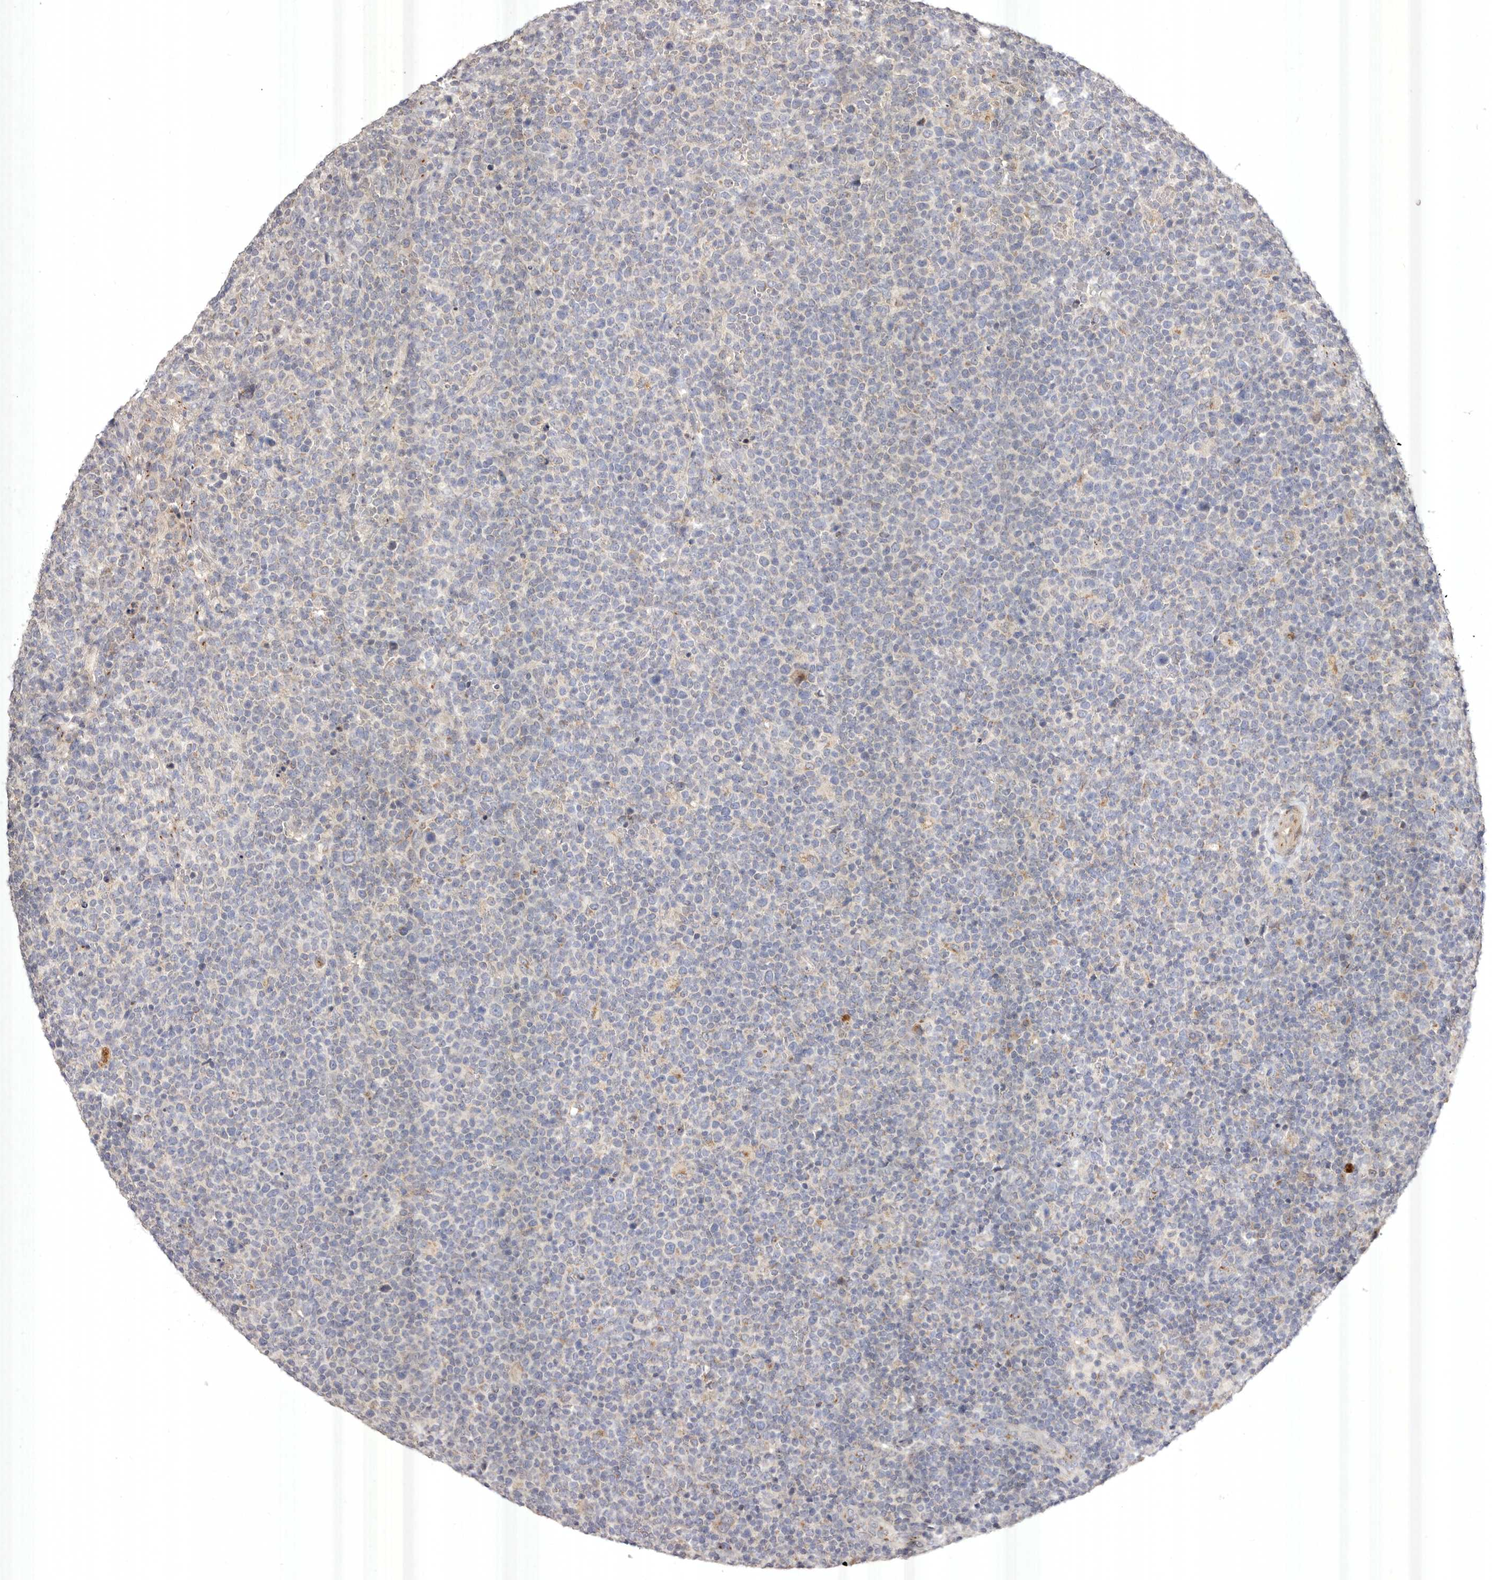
{"staining": {"intensity": "negative", "quantity": "none", "location": "none"}, "tissue": "lymphoma", "cell_type": "Tumor cells", "image_type": "cancer", "snomed": [{"axis": "morphology", "description": "Malignant lymphoma, non-Hodgkin's type, High grade"}, {"axis": "topography", "description": "Lymph node"}], "caption": "The photomicrograph exhibits no staining of tumor cells in lymphoma.", "gene": "USP24", "patient": {"sex": "male", "age": 61}}